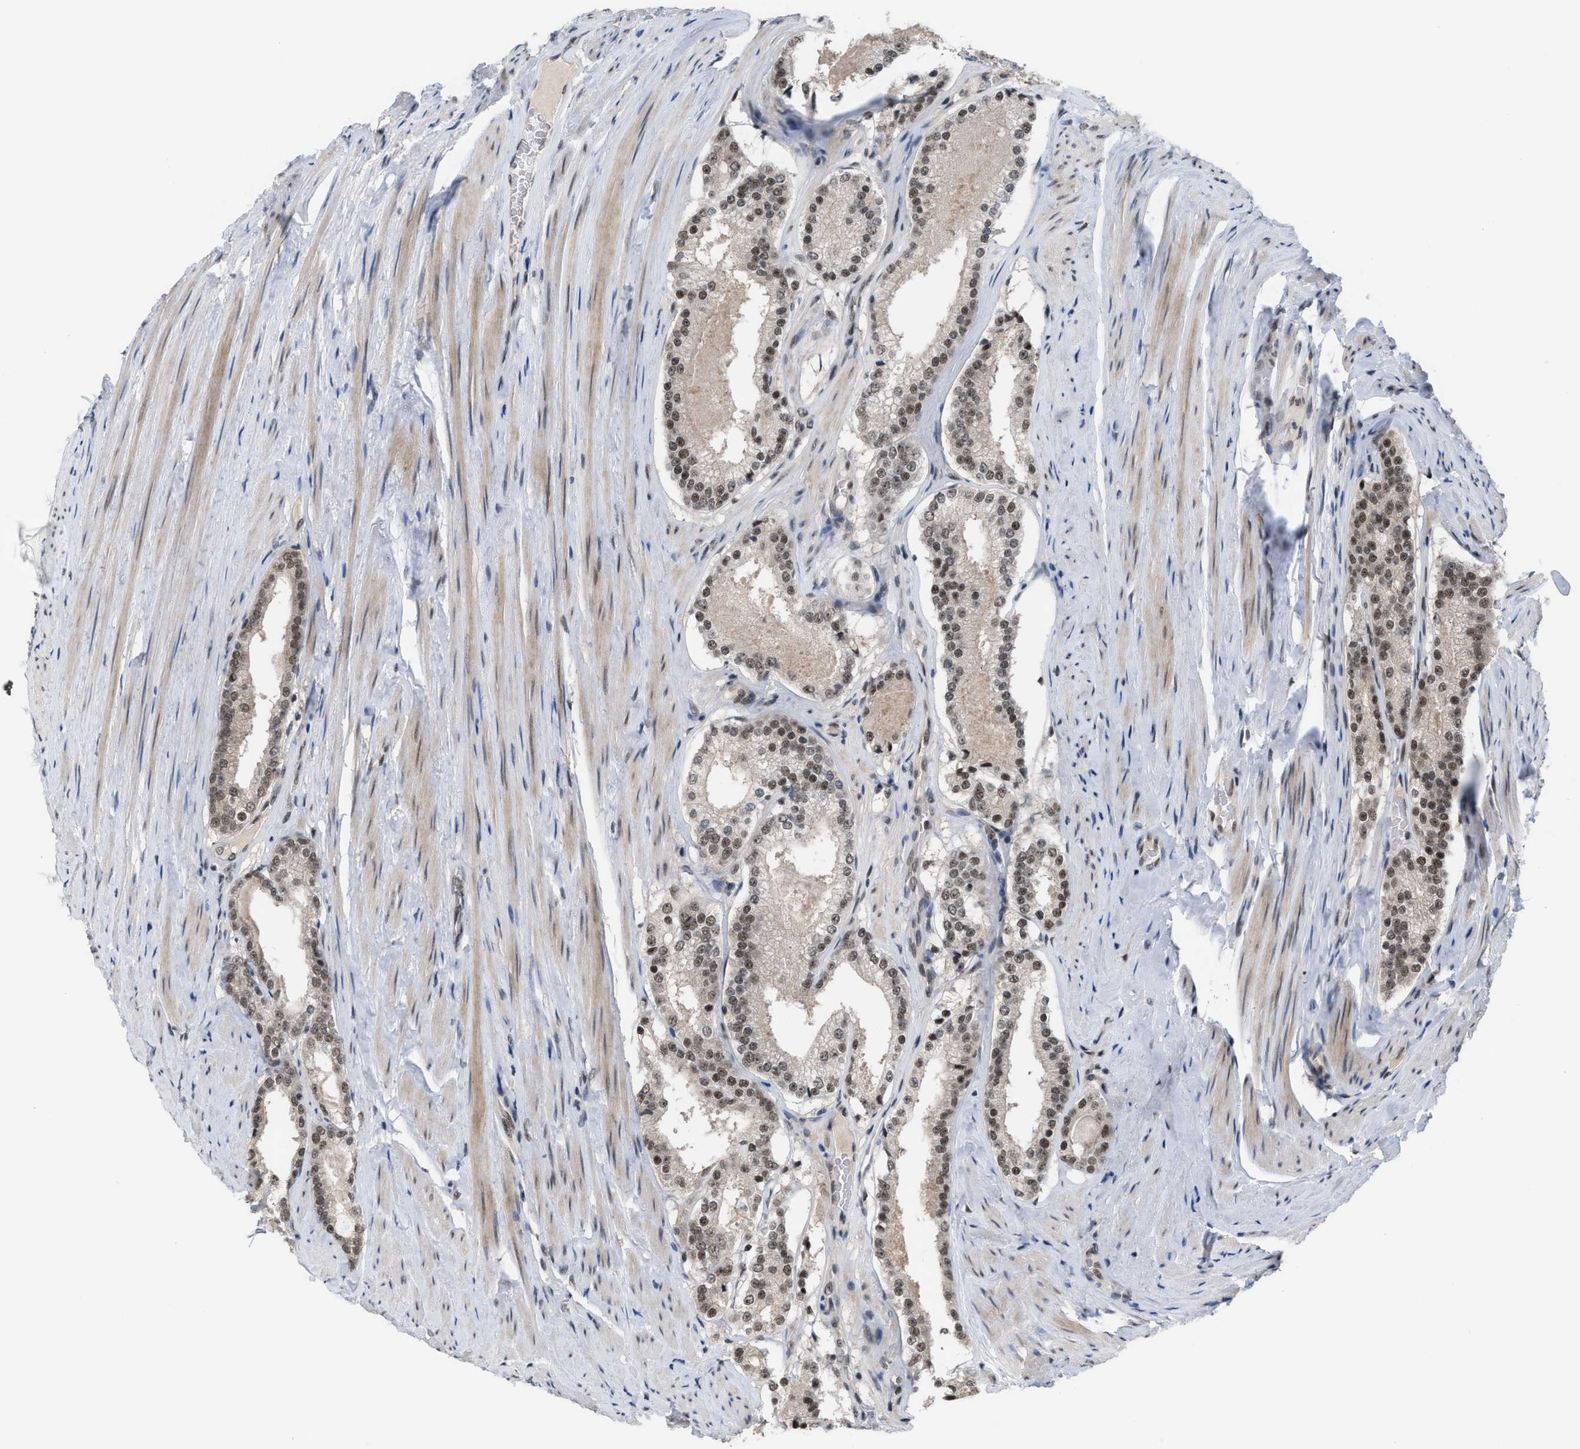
{"staining": {"intensity": "moderate", "quantity": ">75%", "location": "nuclear"}, "tissue": "prostate cancer", "cell_type": "Tumor cells", "image_type": "cancer", "snomed": [{"axis": "morphology", "description": "Adenocarcinoma, Low grade"}, {"axis": "topography", "description": "Prostate"}], "caption": "Protein staining displays moderate nuclear positivity in about >75% of tumor cells in prostate cancer (adenocarcinoma (low-grade)). (DAB = brown stain, brightfield microscopy at high magnification).", "gene": "PRPF4", "patient": {"sex": "male", "age": 70}}